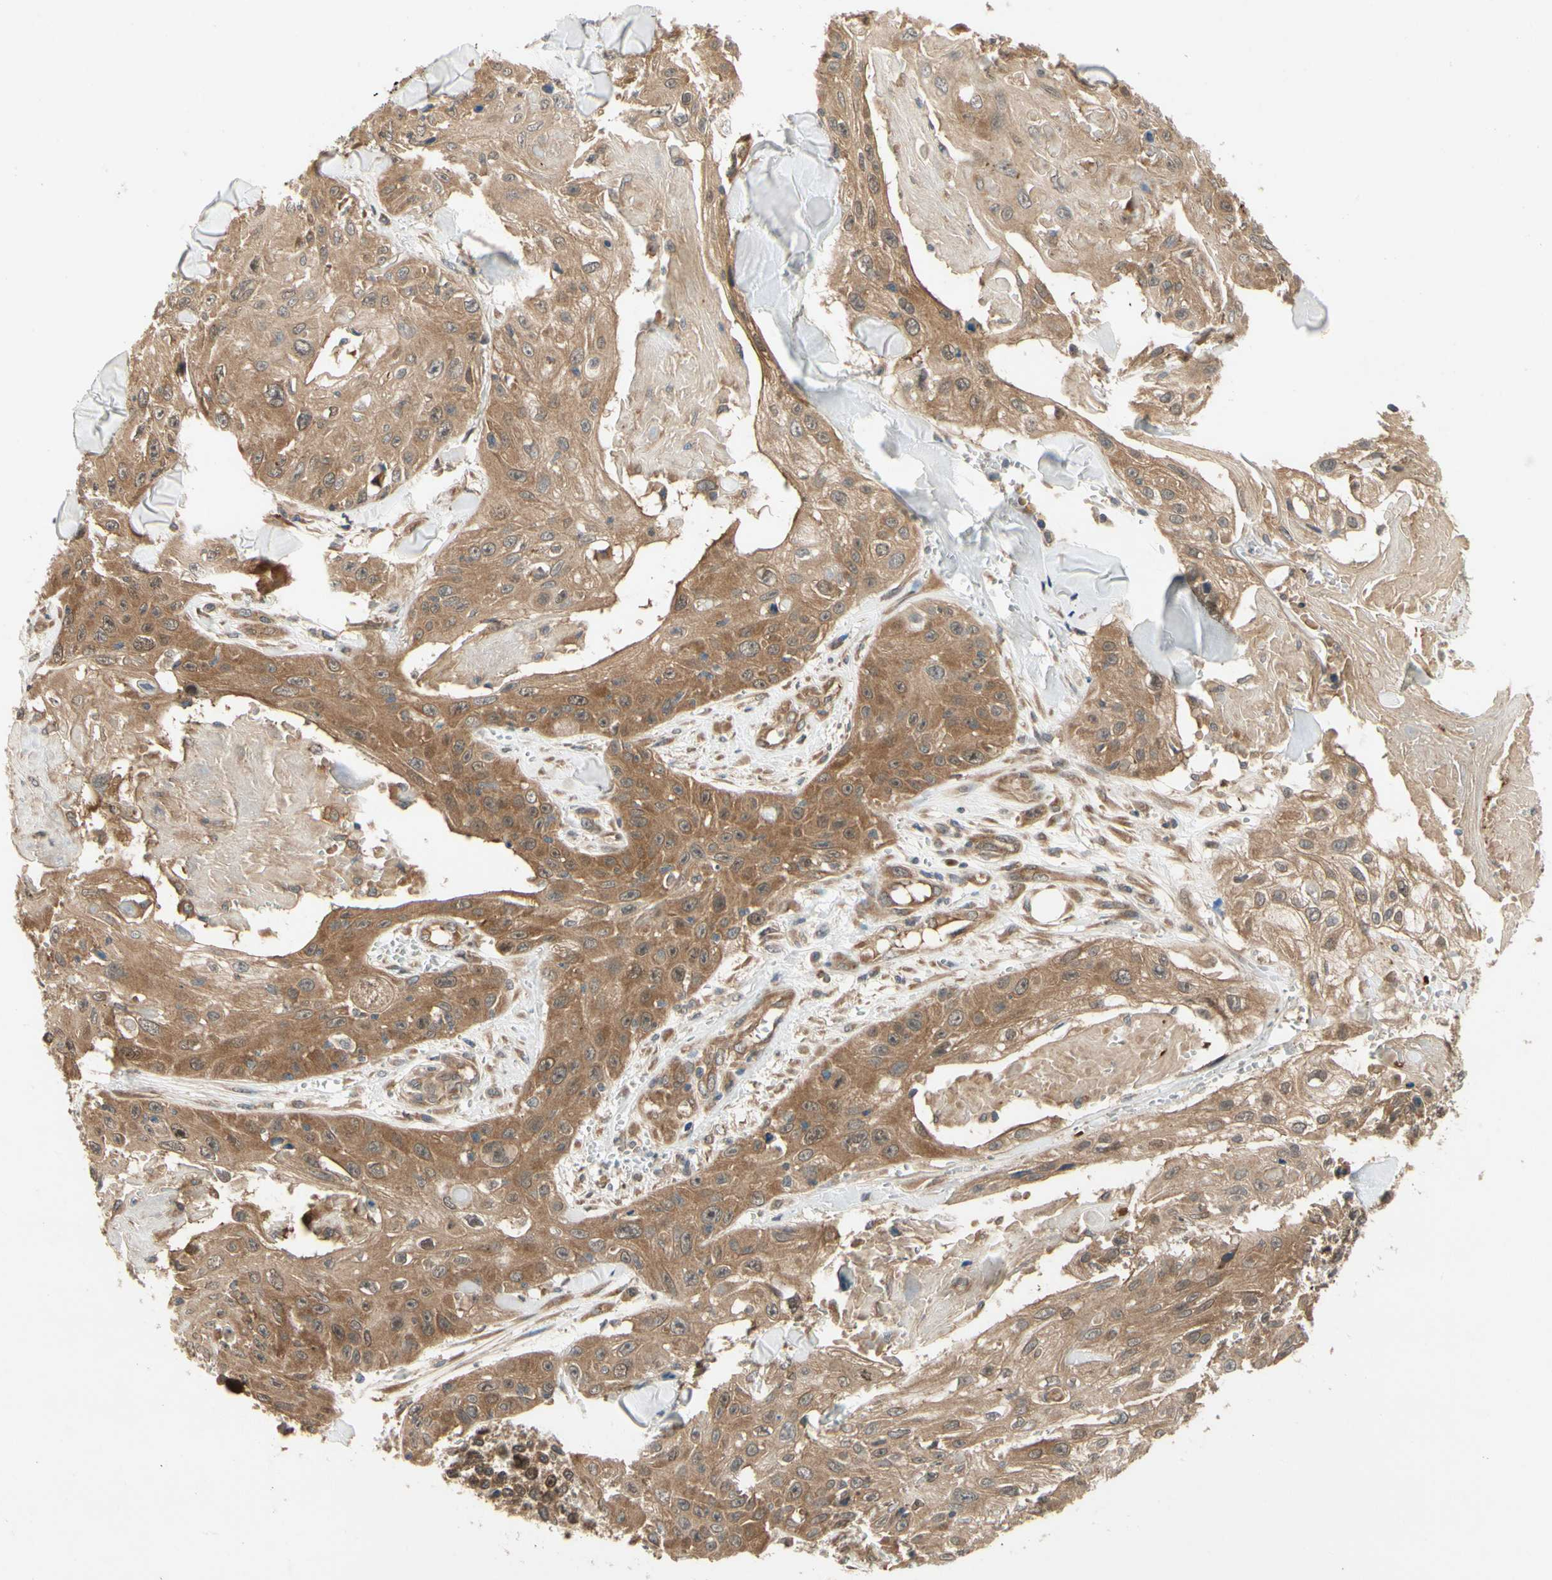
{"staining": {"intensity": "moderate", "quantity": ">75%", "location": "cytoplasmic/membranous"}, "tissue": "skin cancer", "cell_type": "Tumor cells", "image_type": "cancer", "snomed": [{"axis": "morphology", "description": "Squamous cell carcinoma, NOS"}, {"axis": "topography", "description": "Skin"}], "caption": "This image demonstrates immunohistochemistry staining of human skin cancer (squamous cell carcinoma), with medium moderate cytoplasmic/membranous positivity in approximately >75% of tumor cells.", "gene": "TDRP", "patient": {"sex": "male", "age": 86}}